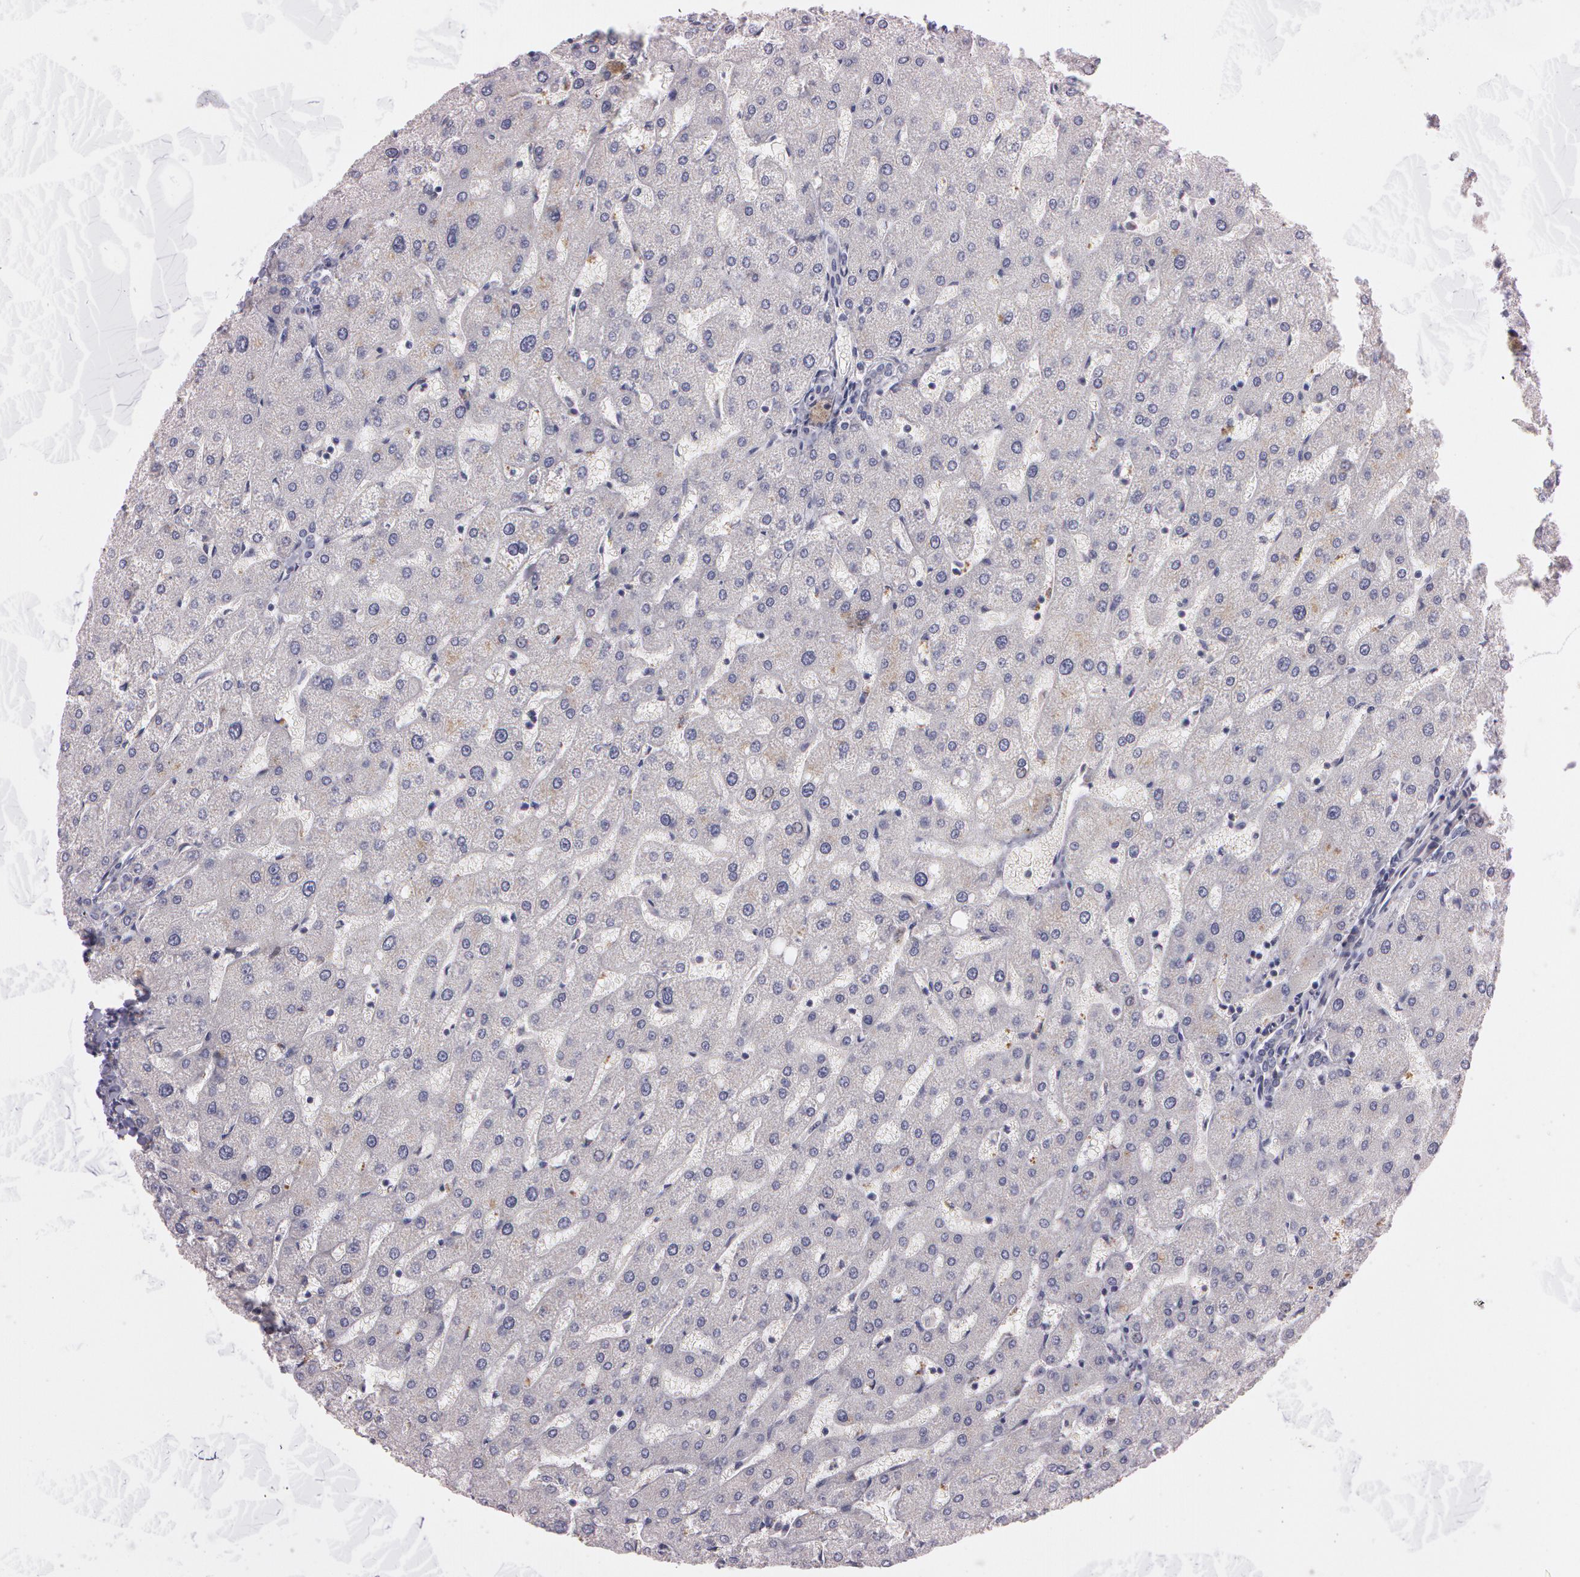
{"staining": {"intensity": "negative", "quantity": "none", "location": "none"}, "tissue": "liver", "cell_type": "Cholangiocytes", "image_type": "normal", "snomed": [{"axis": "morphology", "description": "Normal tissue, NOS"}, {"axis": "topography", "description": "Liver"}], "caption": "There is no significant expression in cholangiocytes of liver. (Immunohistochemistry, brightfield microscopy, high magnification).", "gene": "MXRA5", "patient": {"sex": "male", "age": 67}}